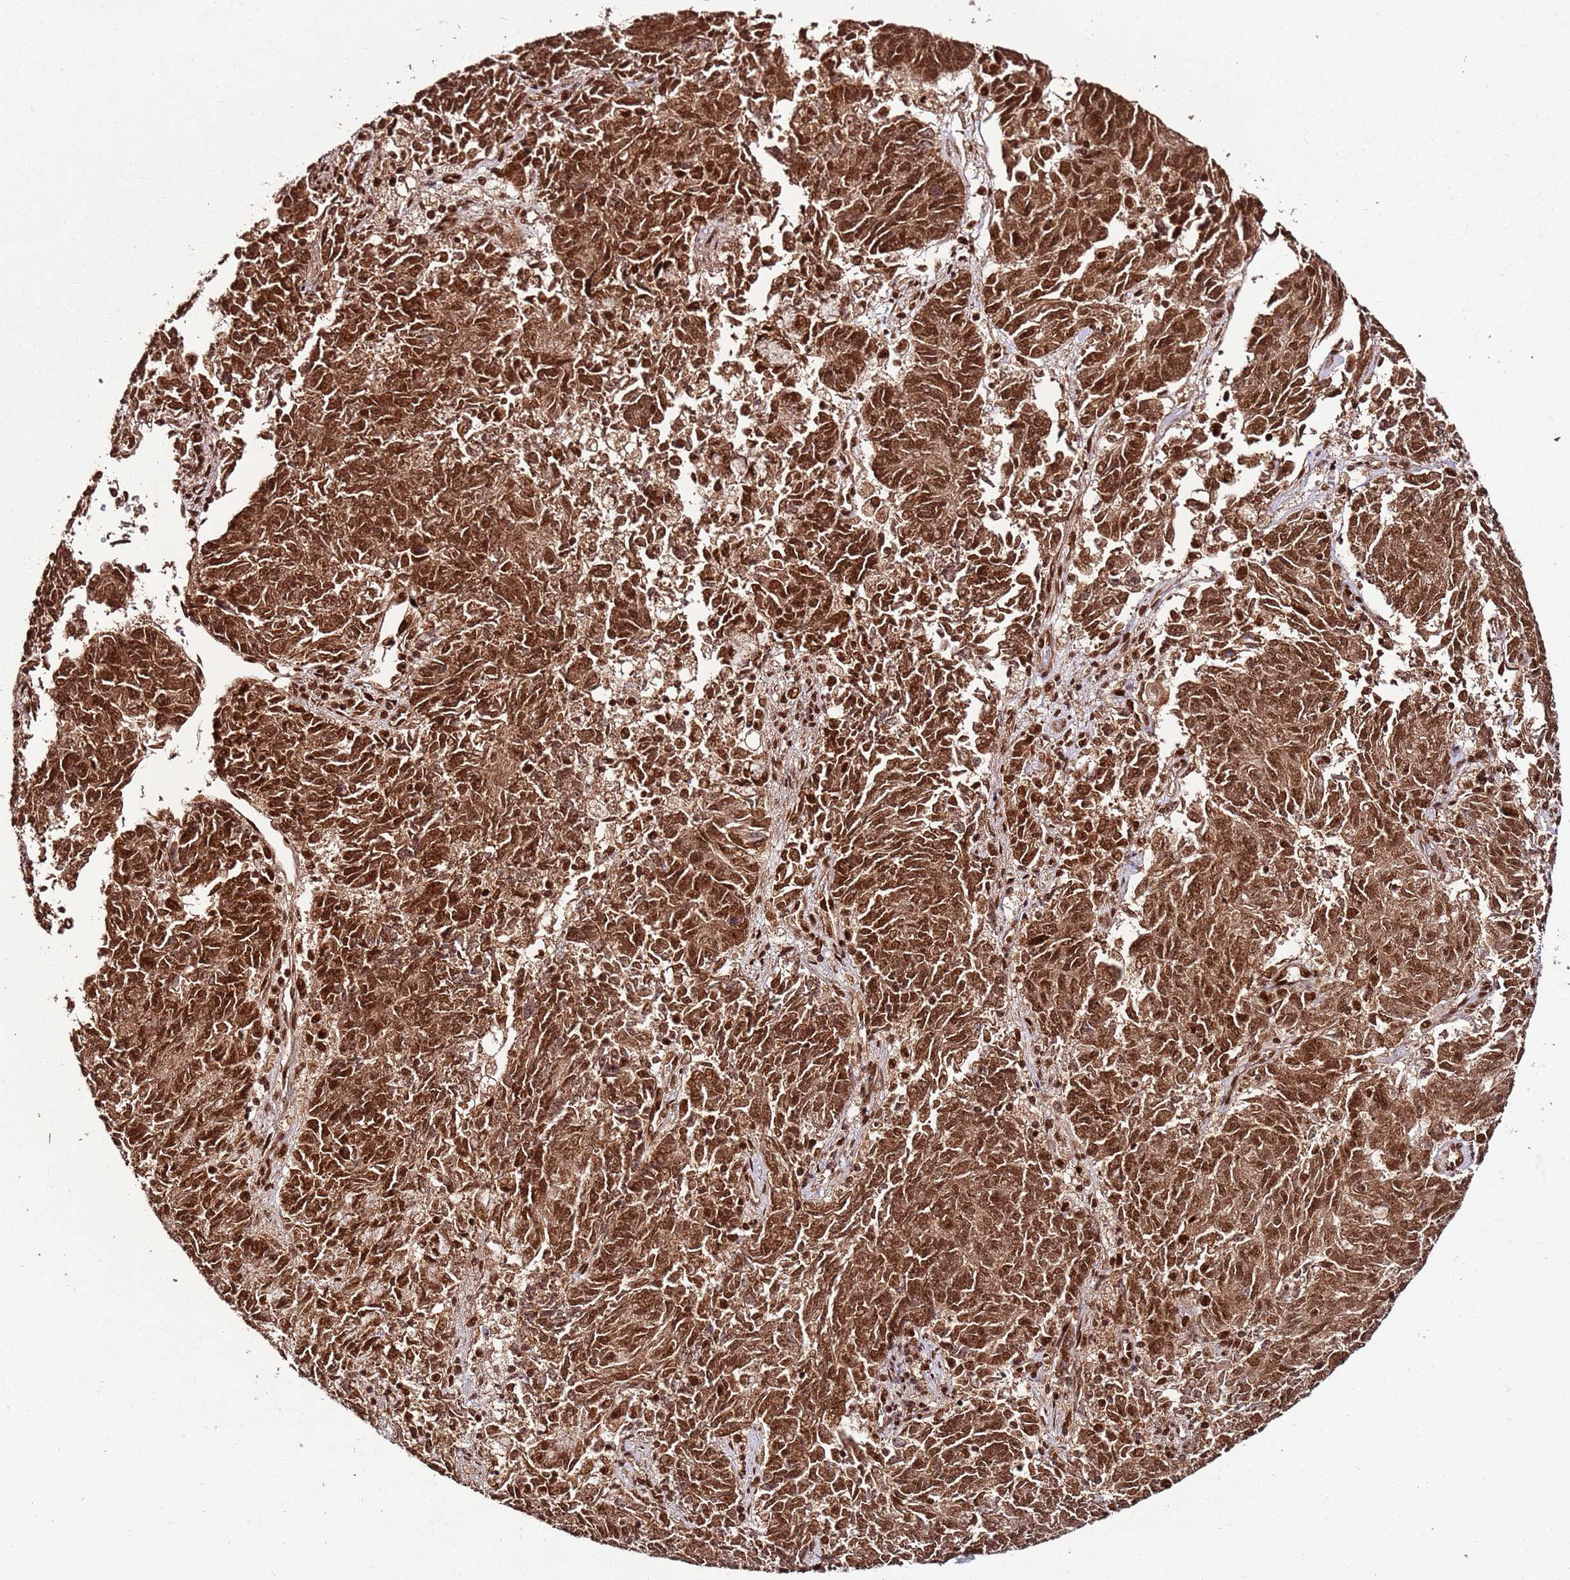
{"staining": {"intensity": "strong", "quantity": ">75%", "location": "cytoplasmic/membranous,nuclear"}, "tissue": "endometrial cancer", "cell_type": "Tumor cells", "image_type": "cancer", "snomed": [{"axis": "morphology", "description": "Adenocarcinoma, NOS"}, {"axis": "topography", "description": "Endometrium"}], "caption": "Brown immunohistochemical staining in human adenocarcinoma (endometrial) shows strong cytoplasmic/membranous and nuclear expression in approximately >75% of tumor cells.", "gene": "XRN2", "patient": {"sex": "female", "age": 80}}